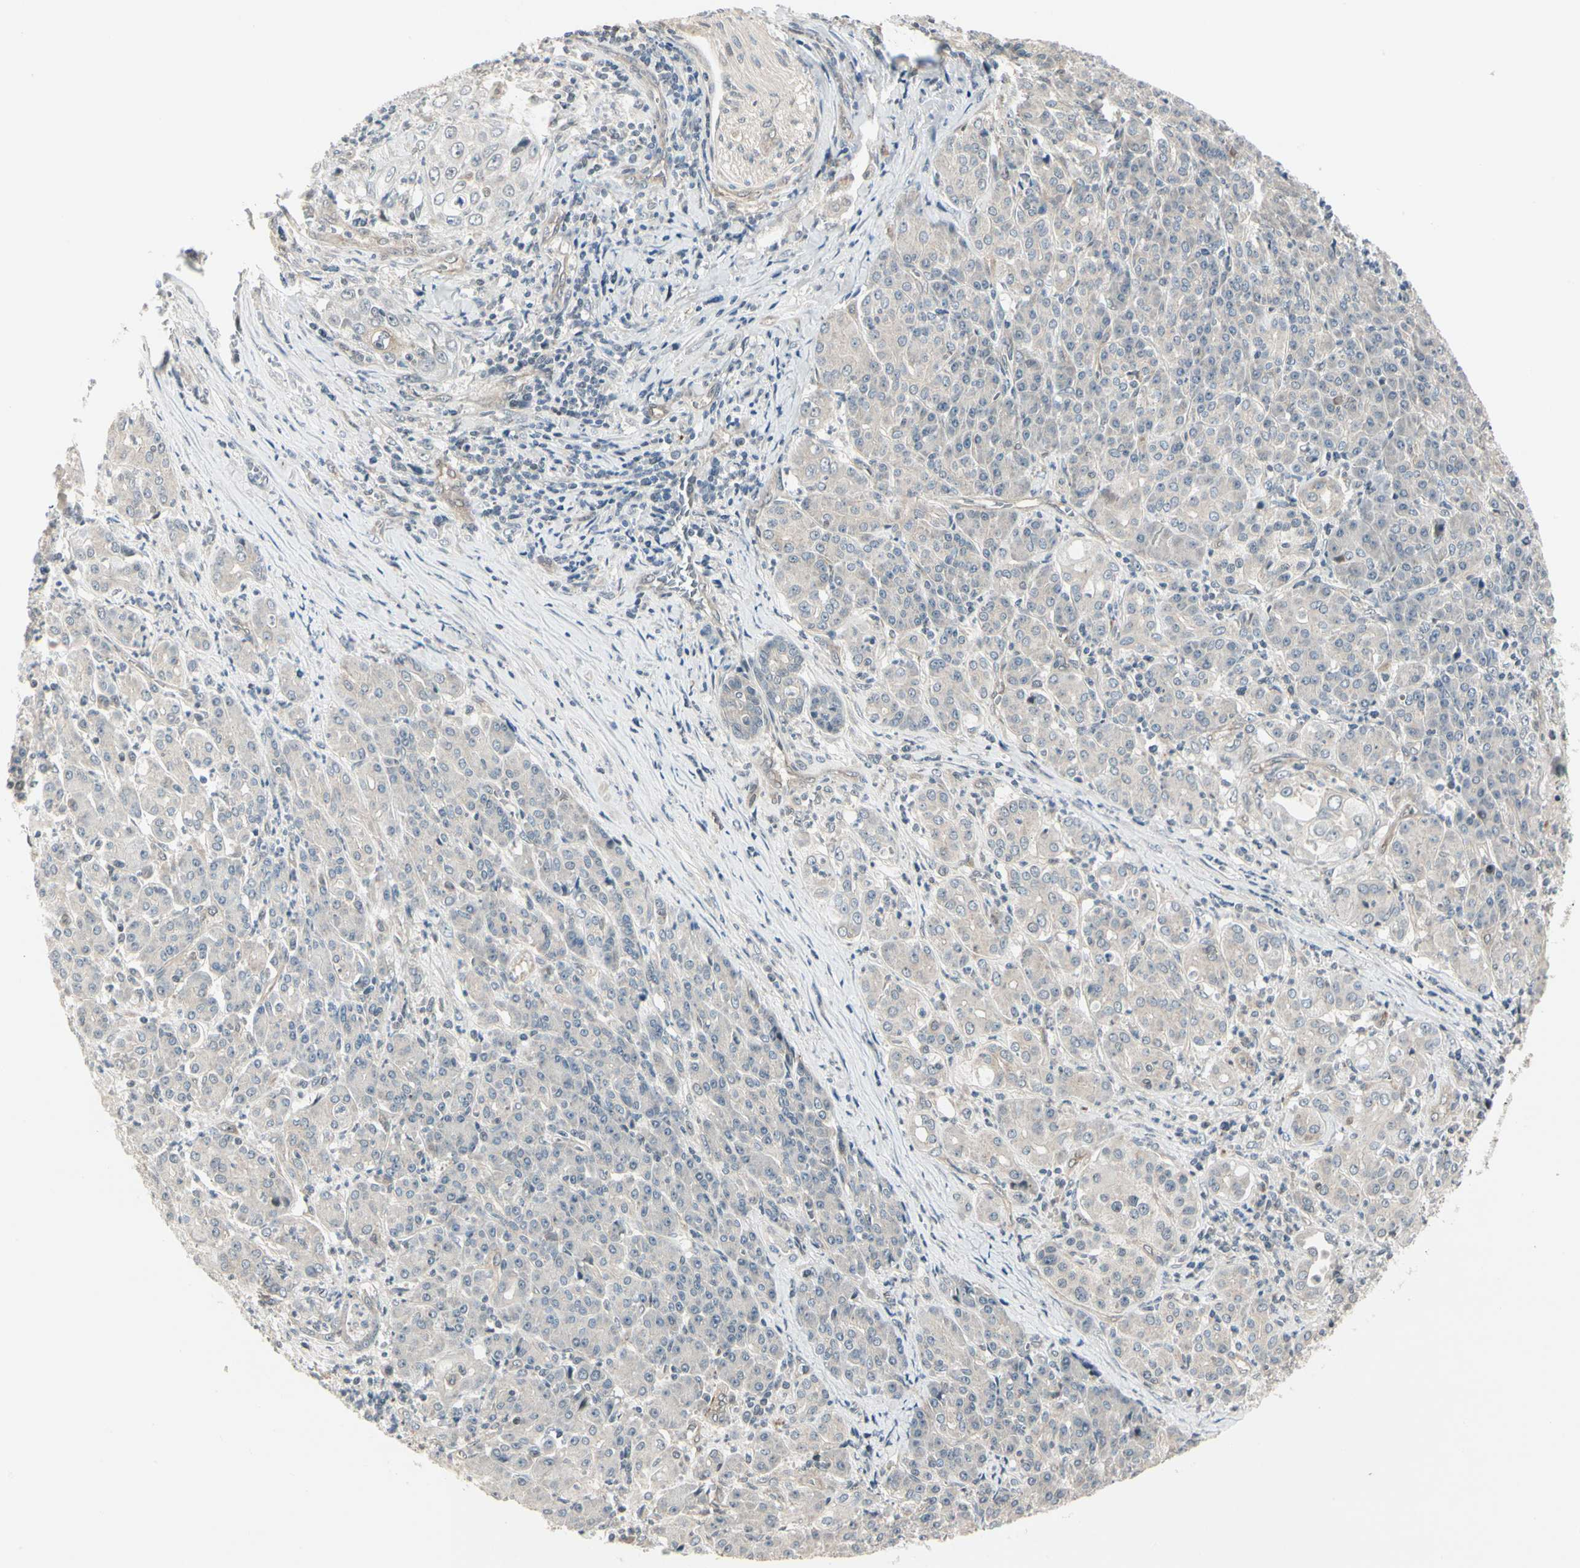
{"staining": {"intensity": "negative", "quantity": "none", "location": "none"}, "tissue": "pancreatic cancer", "cell_type": "Tumor cells", "image_type": "cancer", "snomed": [{"axis": "morphology", "description": "Adenocarcinoma, NOS"}, {"axis": "topography", "description": "Pancreas"}], "caption": "Immunohistochemical staining of human pancreatic adenocarcinoma displays no significant staining in tumor cells. (Brightfield microscopy of DAB (3,3'-diaminobenzidine) IHC at high magnification).", "gene": "SVBP", "patient": {"sex": "male", "age": 70}}